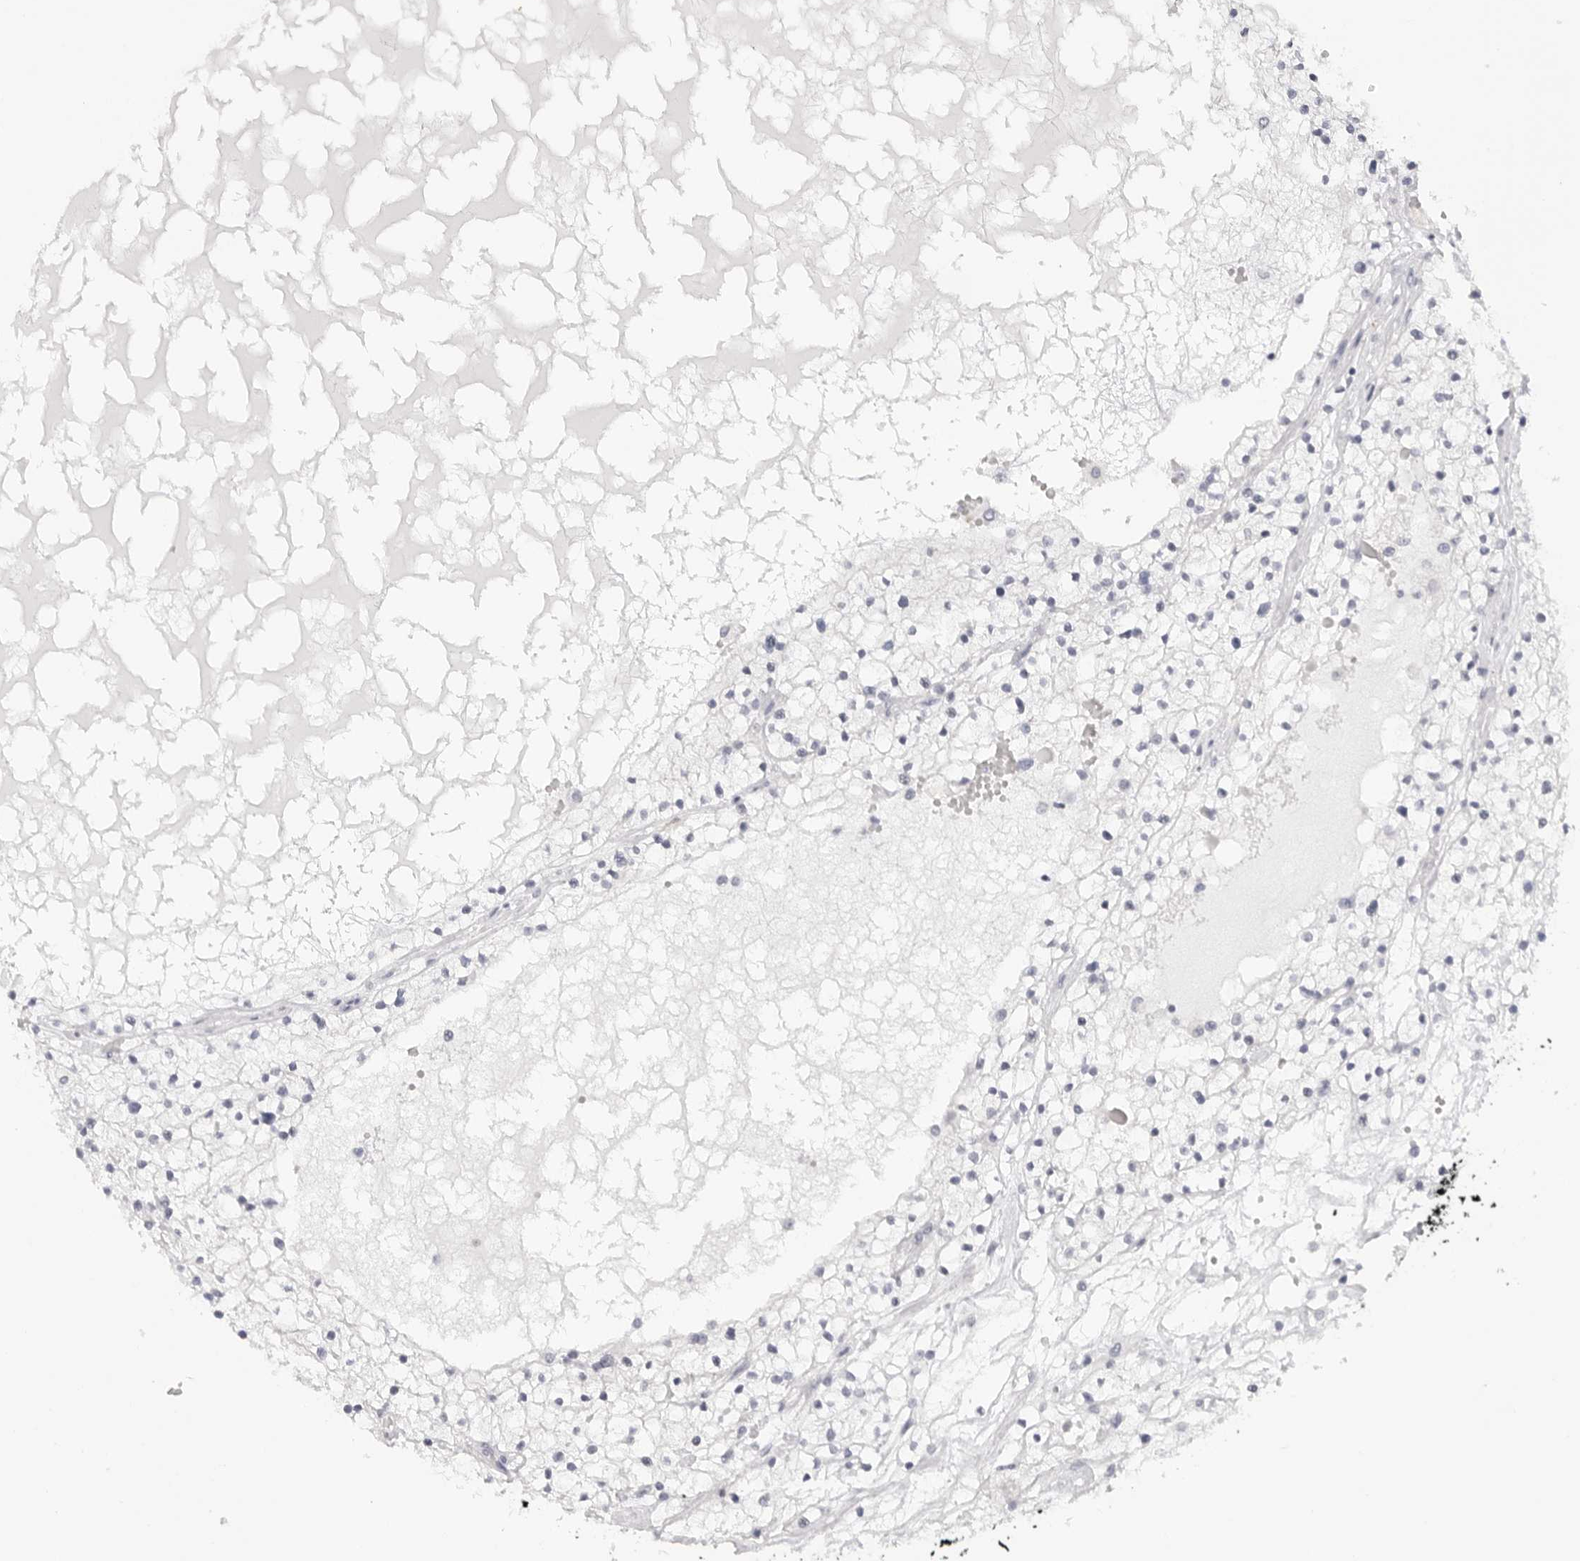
{"staining": {"intensity": "negative", "quantity": "none", "location": "none"}, "tissue": "renal cancer", "cell_type": "Tumor cells", "image_type": "cancer", "snomed": [{"axis": "morphology", "description": "Normal tissue, NOS"}, {"axis": "morphology", "description": "Adenocarcinoma, NOS"}, {"axis": "topography", "description": "Kidney"}], "caption": "Human renal adenocarcinoma stained for a protein using immunohistochemistry (IHC) reveals no expression in tumor cells.", "gene": "KLK12", "patient": {"sex": "male", "age": 68}}